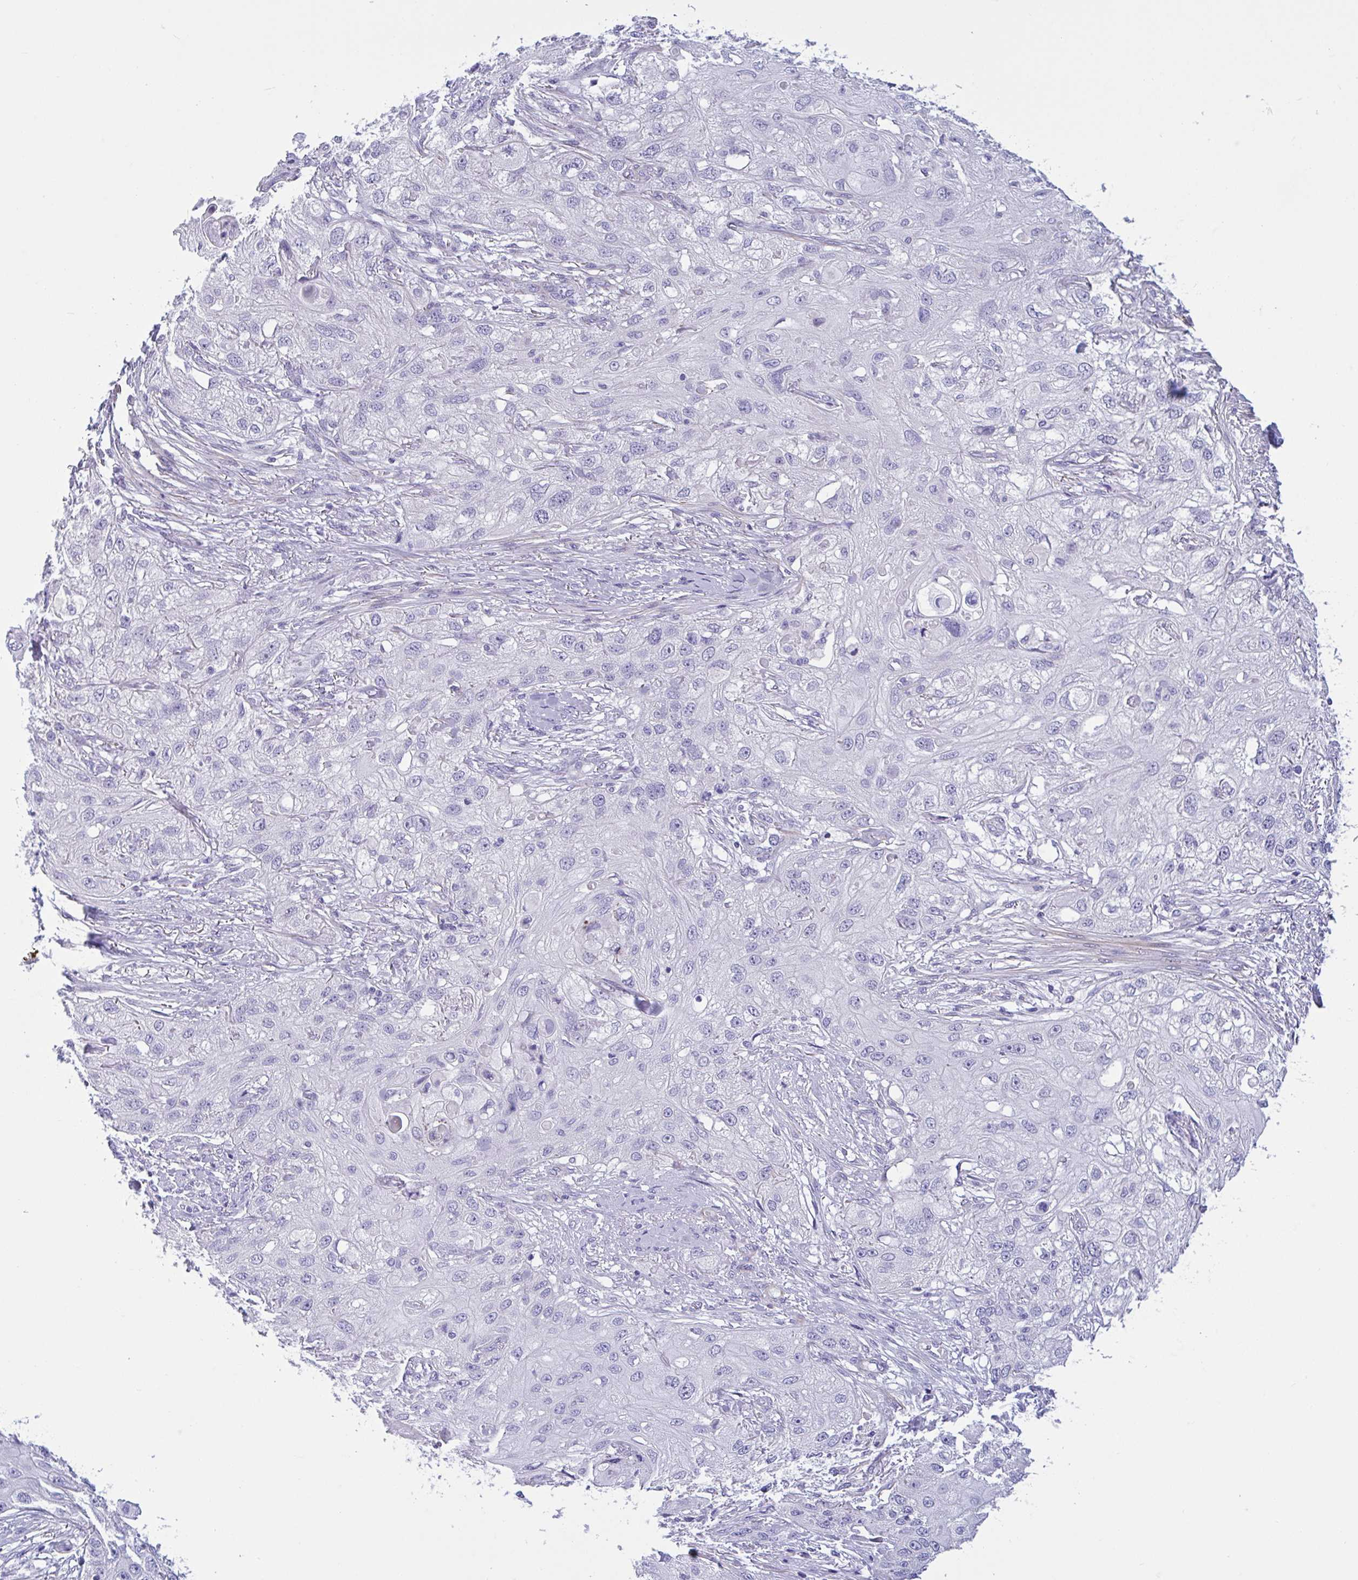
{"staining": {"intensity": "negative", "quantity": "none", "location": "none"}, "tissue": "skin cancer", "cell_type": "Tumor cells", "image_type": "cancer", "snomed": [{"axis": "morphology", "description": "Squamous cell carcinoma, NOS"}, {"axis": "topography", "description": "Skin"}, {"axis": "topography", "description": "Vulva"}], "caption": "An image of squamous cell carcinoma (skin) stained for a protein reveals no brown staining in tumor cells. (Brightfield microscopy of DAB immunohistochemistry at high magnification).", "gene": "AHCYL2", "patient": {"sex": "female", "age": 86}}